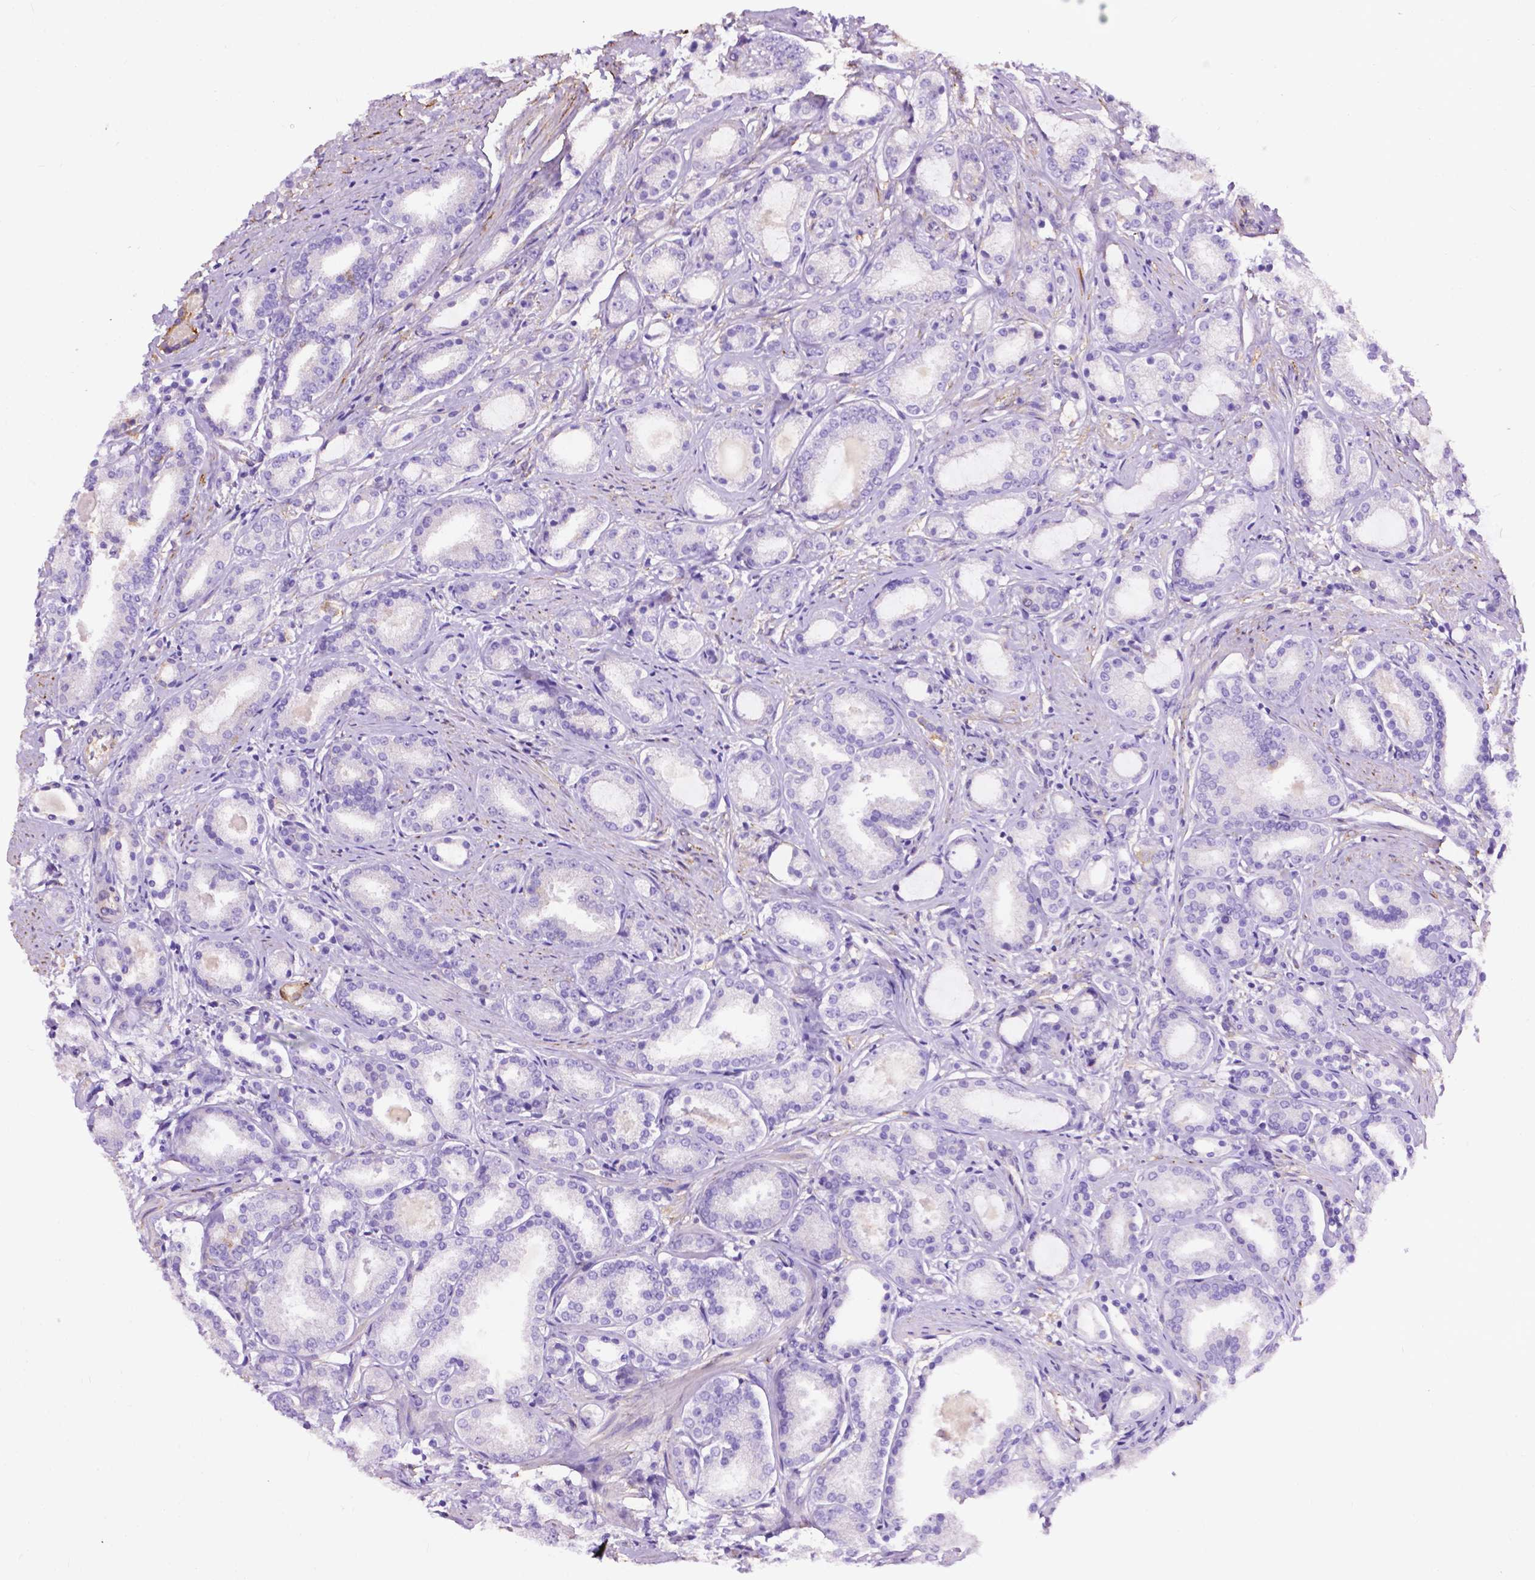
{"staining": {"intensity": "negative", "quantity": "none", "location": "none"}, "tissue": "prostate cancer", "cell_type": "Tumor cells", "image_type": "cancer", "snomed": [{"axis": "morphology", "description": "Adenocarcinoma, High grade"}, {"axis": "topography", "description": "Prostate"}], "caption": "High magnification brightfield microscopy of prostate cancer stained with DAB (brown) and counterstained with hematoxylin (blue): tumor cells show no significant positivity.", "gene": "PCDHA12", "patient": {"sex": "male", "age": 63}}